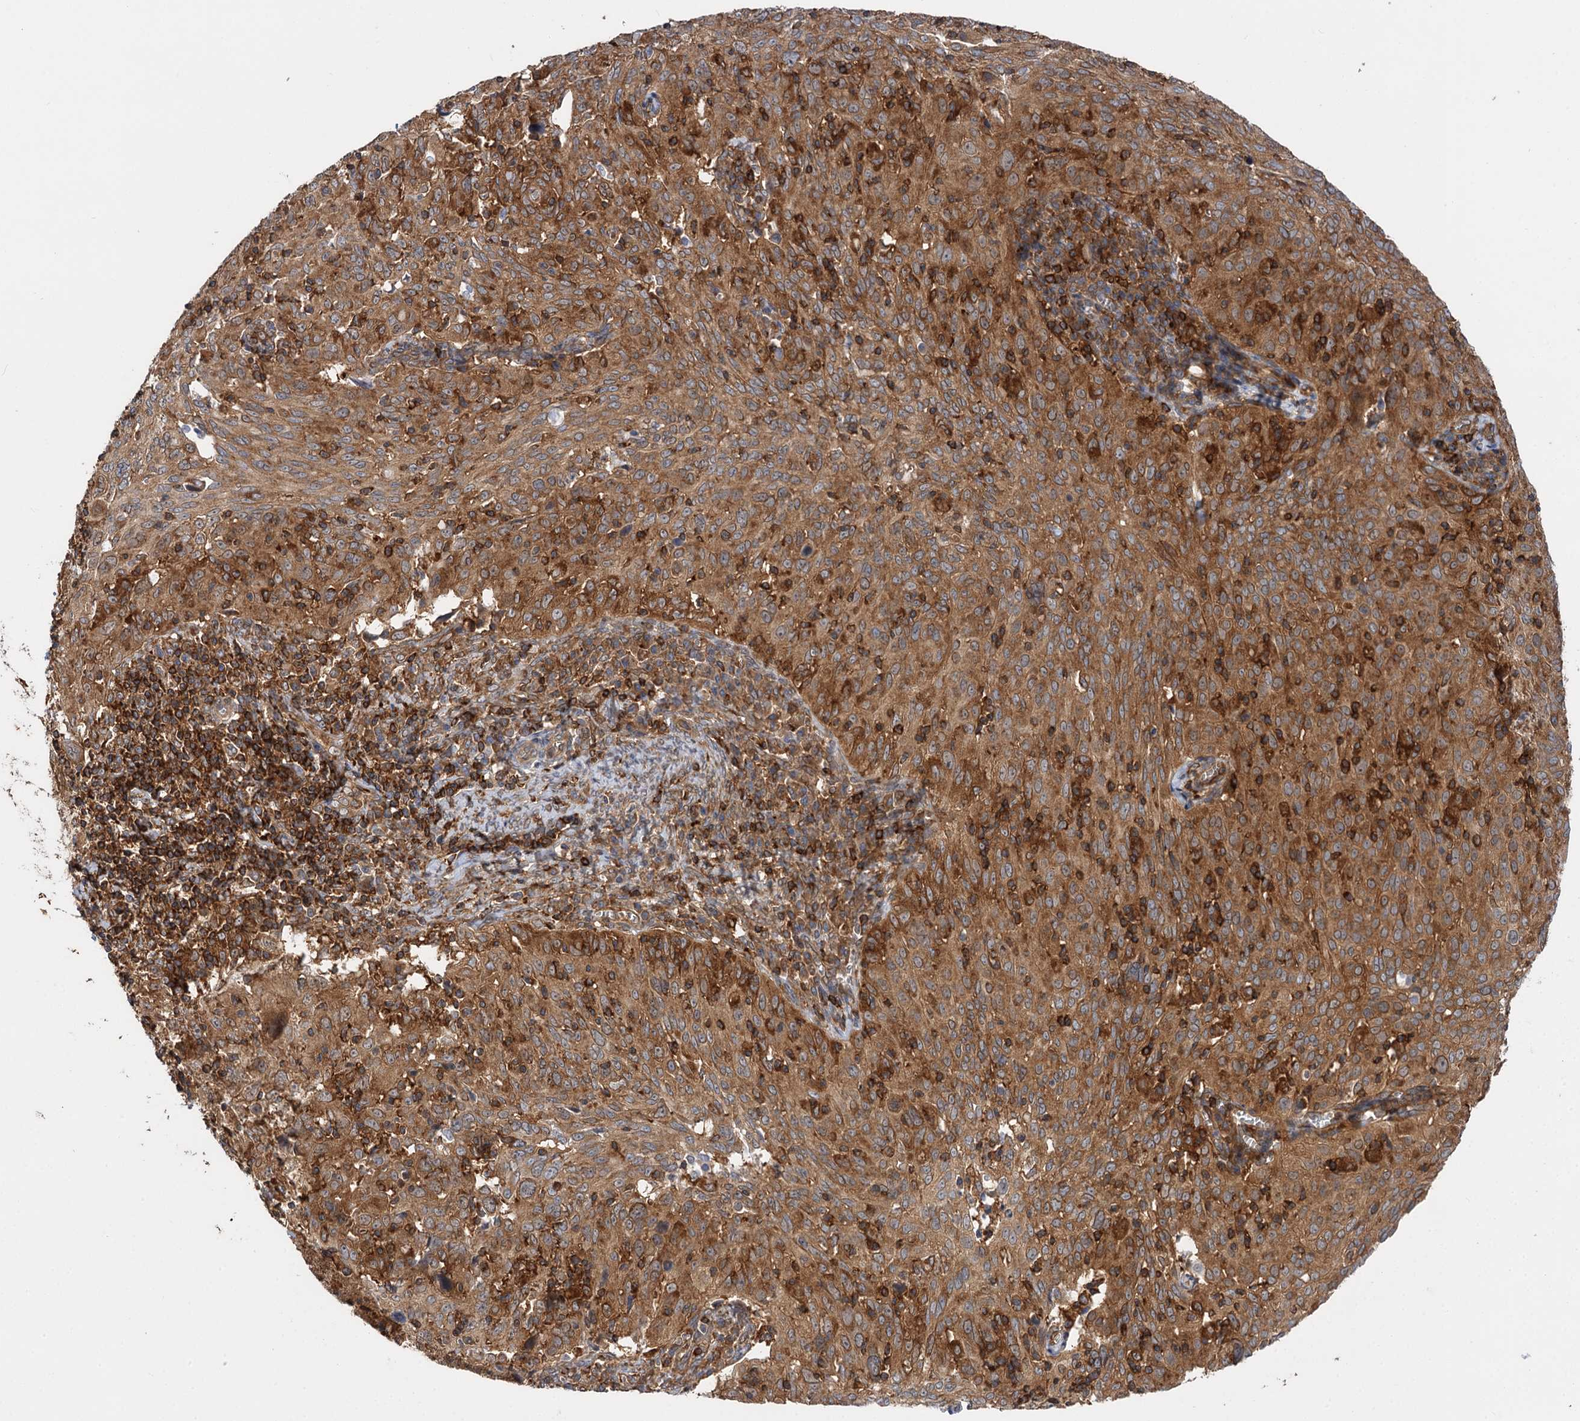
{"staining": {"intensity": "moderate", "quantity": ">75%", "location": "cytoplasmic/membranous"}, "tissue": "cervical cancer", "cell_type": "Tumor cells", "image_type": "cancer", "snomed": [{"axis": "morphology", "description": "Squamous cell carcinoma, NOS"}, {"axis": "topography", "description": "Cervix"}], "caption": "Immunohistochemistry photomicrograph of neoplastic tissue: human cervical squamous cell carcinoma stained using immunohistochemistry (IHC) displays medium levels of moderate protein expression localized specifically in the cytoplasmic/membranous of tumor cells, appearing as a cytoplasmic/membranous brown color.", "gene": "PACS1", "patient": {"sex": "female", "age": 31}}